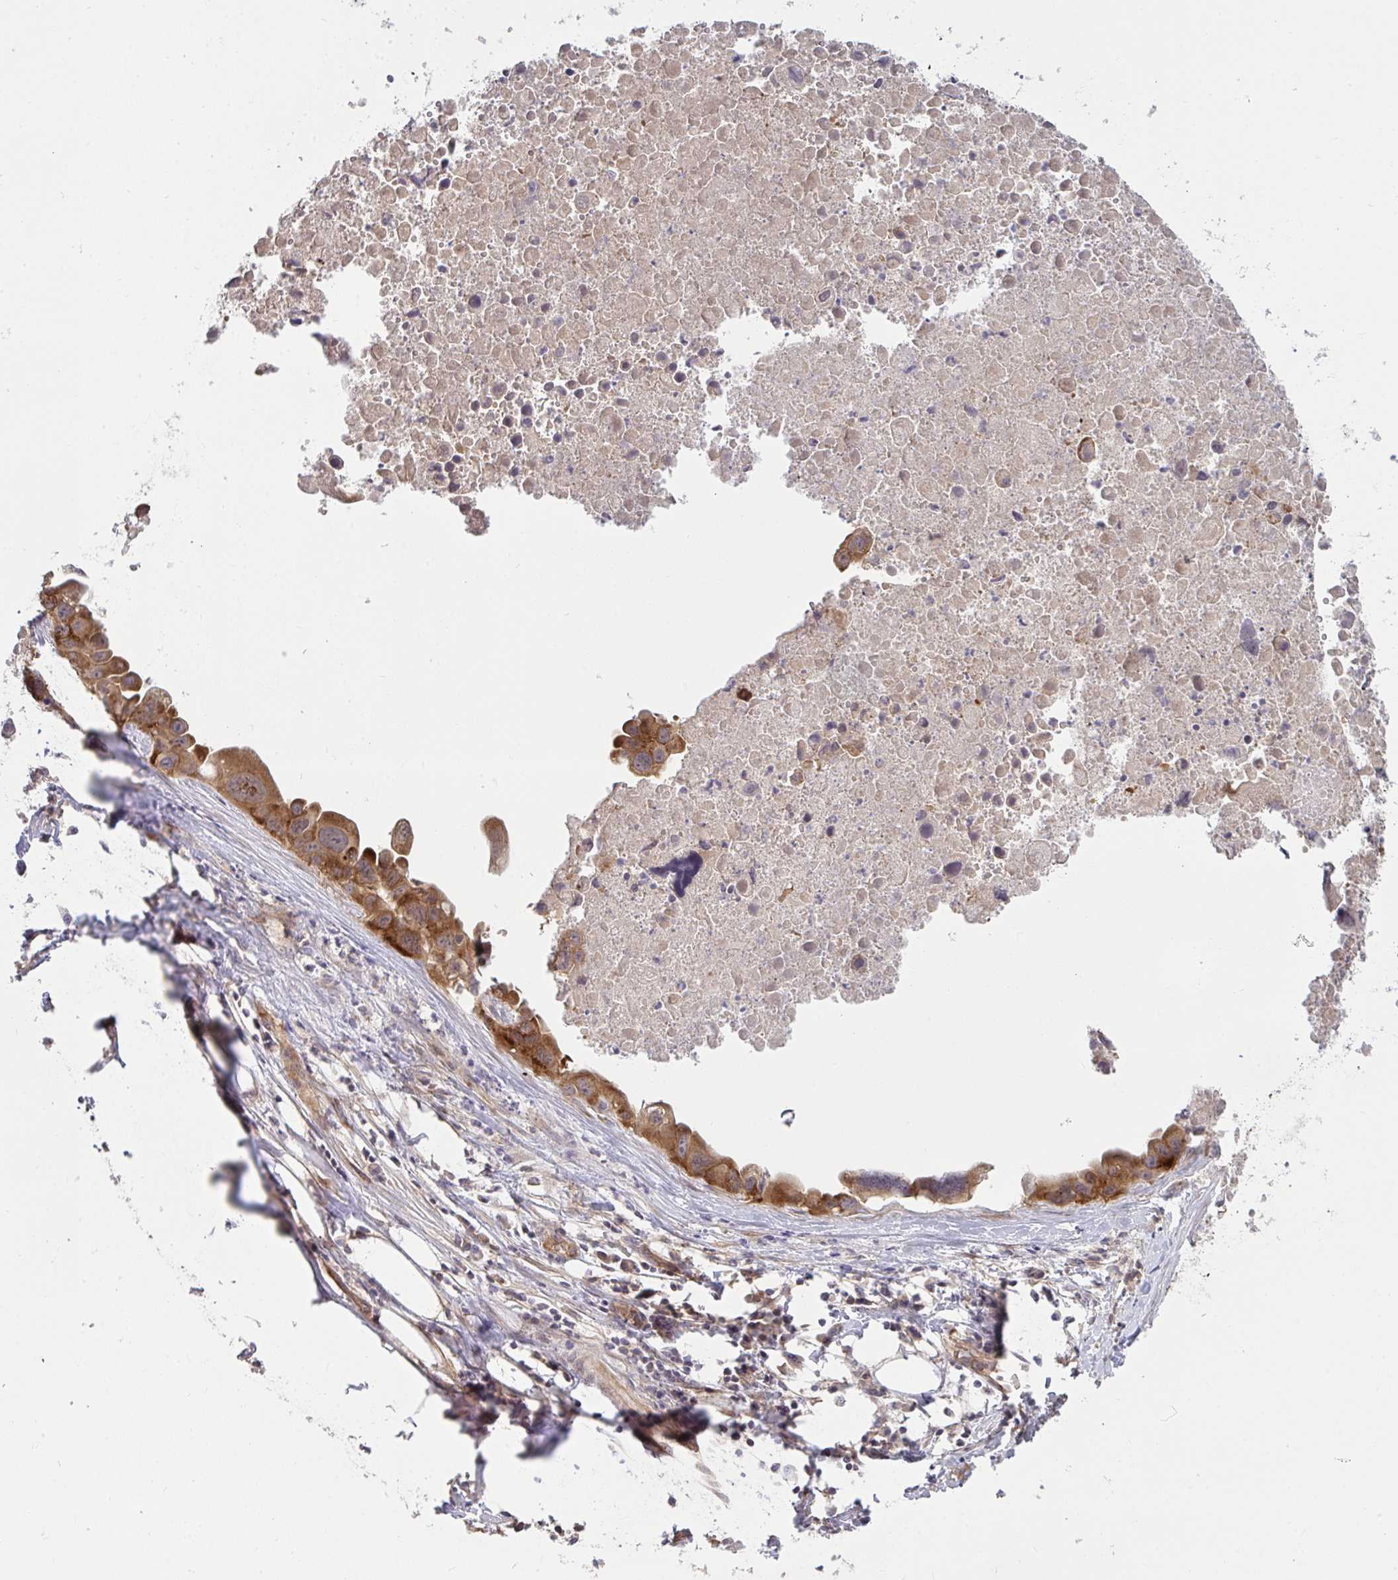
{"staining": {"intensity": "strong", "quantity": ">75%", "location": "cytoplasmic/membranous"}, "tissue": "lung cancer", "cell_type": "Tumor cells", "image_type": "cancer", "snomed": [{"axis": "morphology", "description": "Adenocarcinoma, NOS"}, {"axis": "topography", "description": "Lymph node"}, {"axis": "topography", "description": "Lung"}], "caption": "Immunohistochemistry of human lung cancer displays high levels of strong cytoplasmic/membranous positivity in about >75% of tumor cells. (DAB (3,3'-diaminobenzidine) IHC, brown staining for protein, blue staining for nuclei).", "gene": "CASP9", "patient": {"sex": "male", "age": 64}}